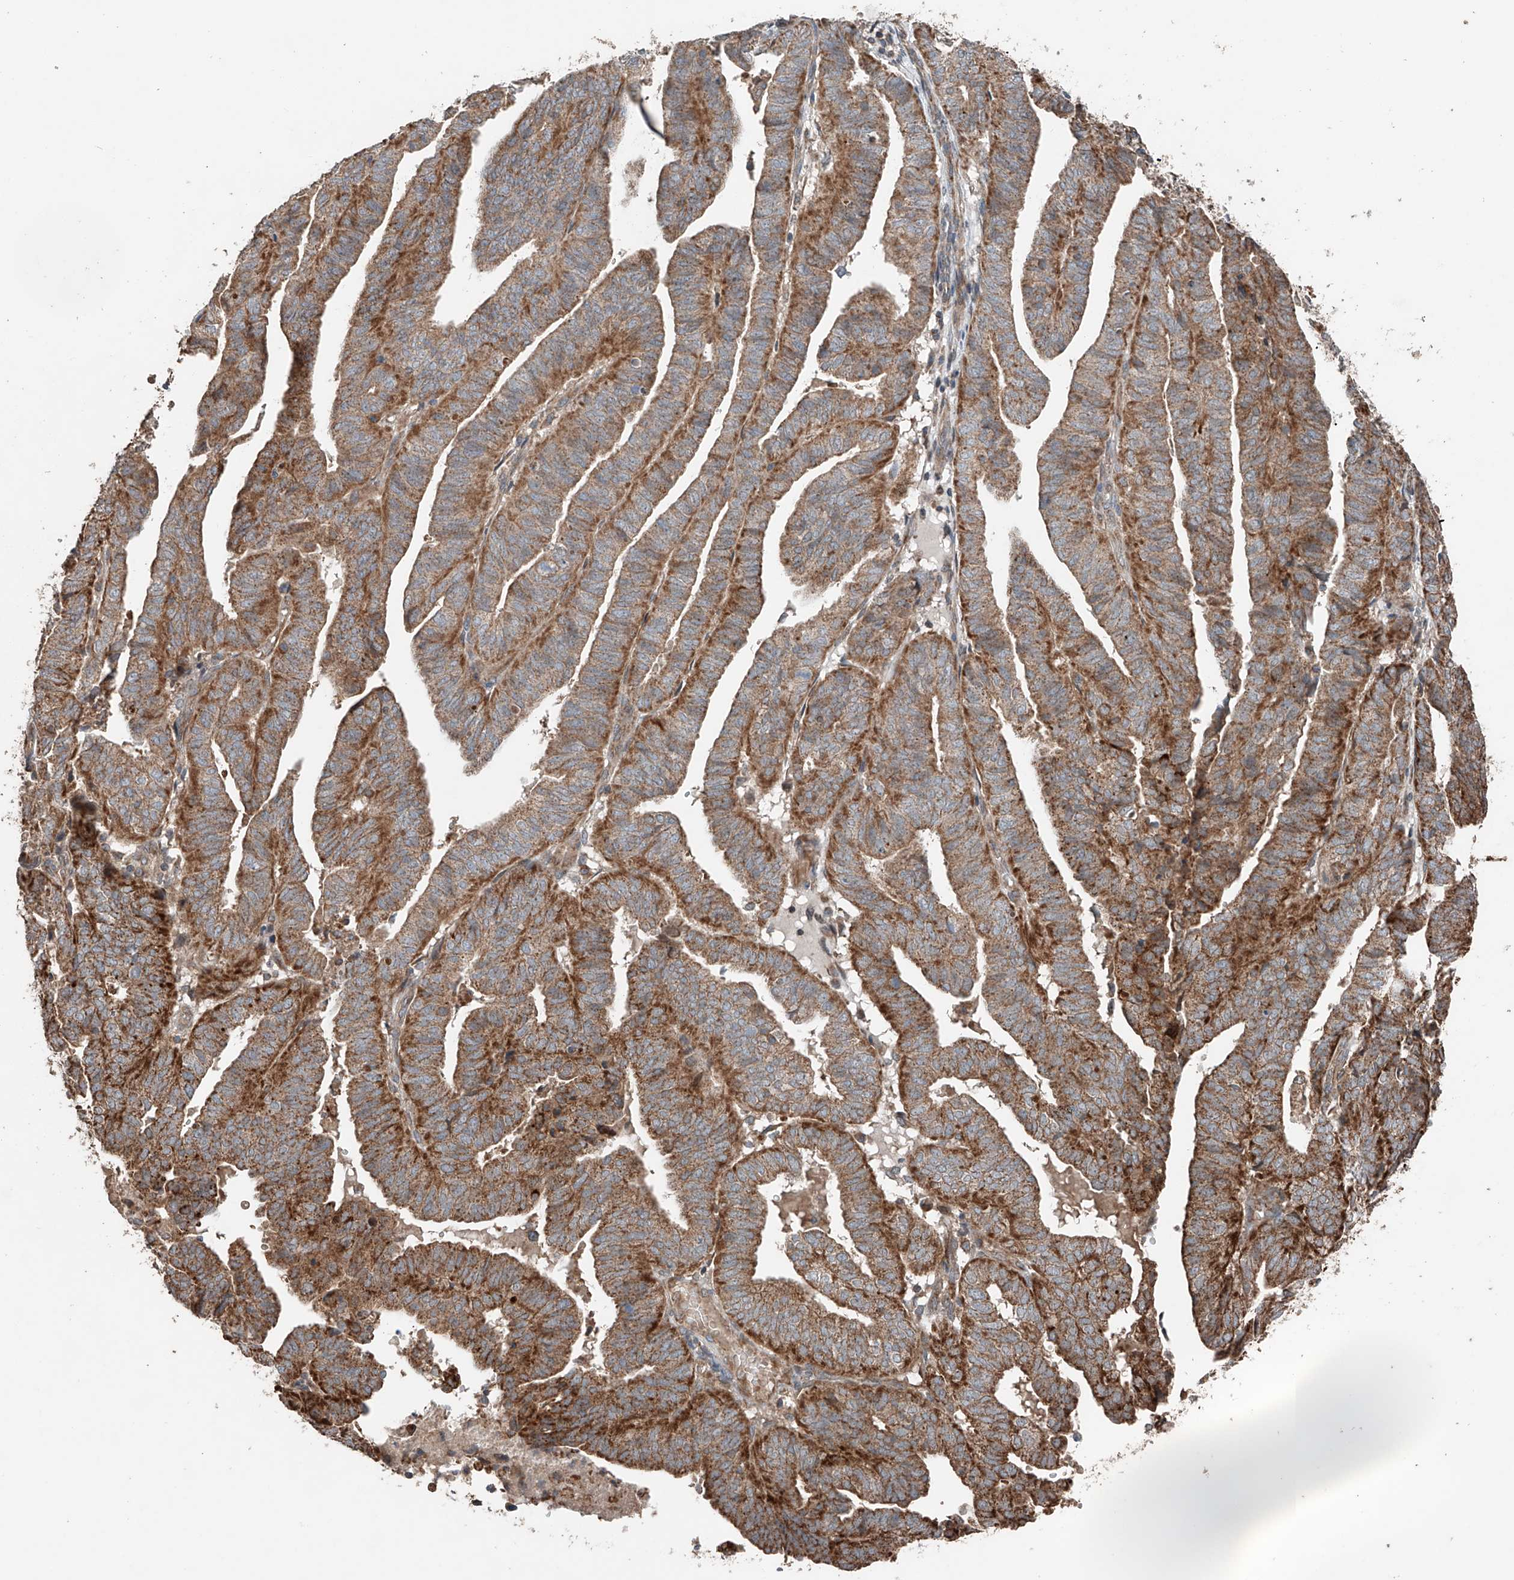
{"staining": {"intensity": "strong", "quantity": "25%-75%", "location": "cytoplasmic/membranous"}, "tissue": "endometrial cancer", "cell_type": "Tumor cells", "image_type": "cancer", "snomed": [{"axis": "morphology", "description": "Adenocarcinoma, NOS"}, {"axis": "topography", "description": "Uterus"}], "caption": "A high-resolution histopathology image shows immunohistochemistry staining of endometrial cancer, which exhibits strong cytoplasmic/membranous expression in about 25%-75% of tumor cells.", "gene": "AP4B1", "patient": {"sex": "female", "age": 77}}